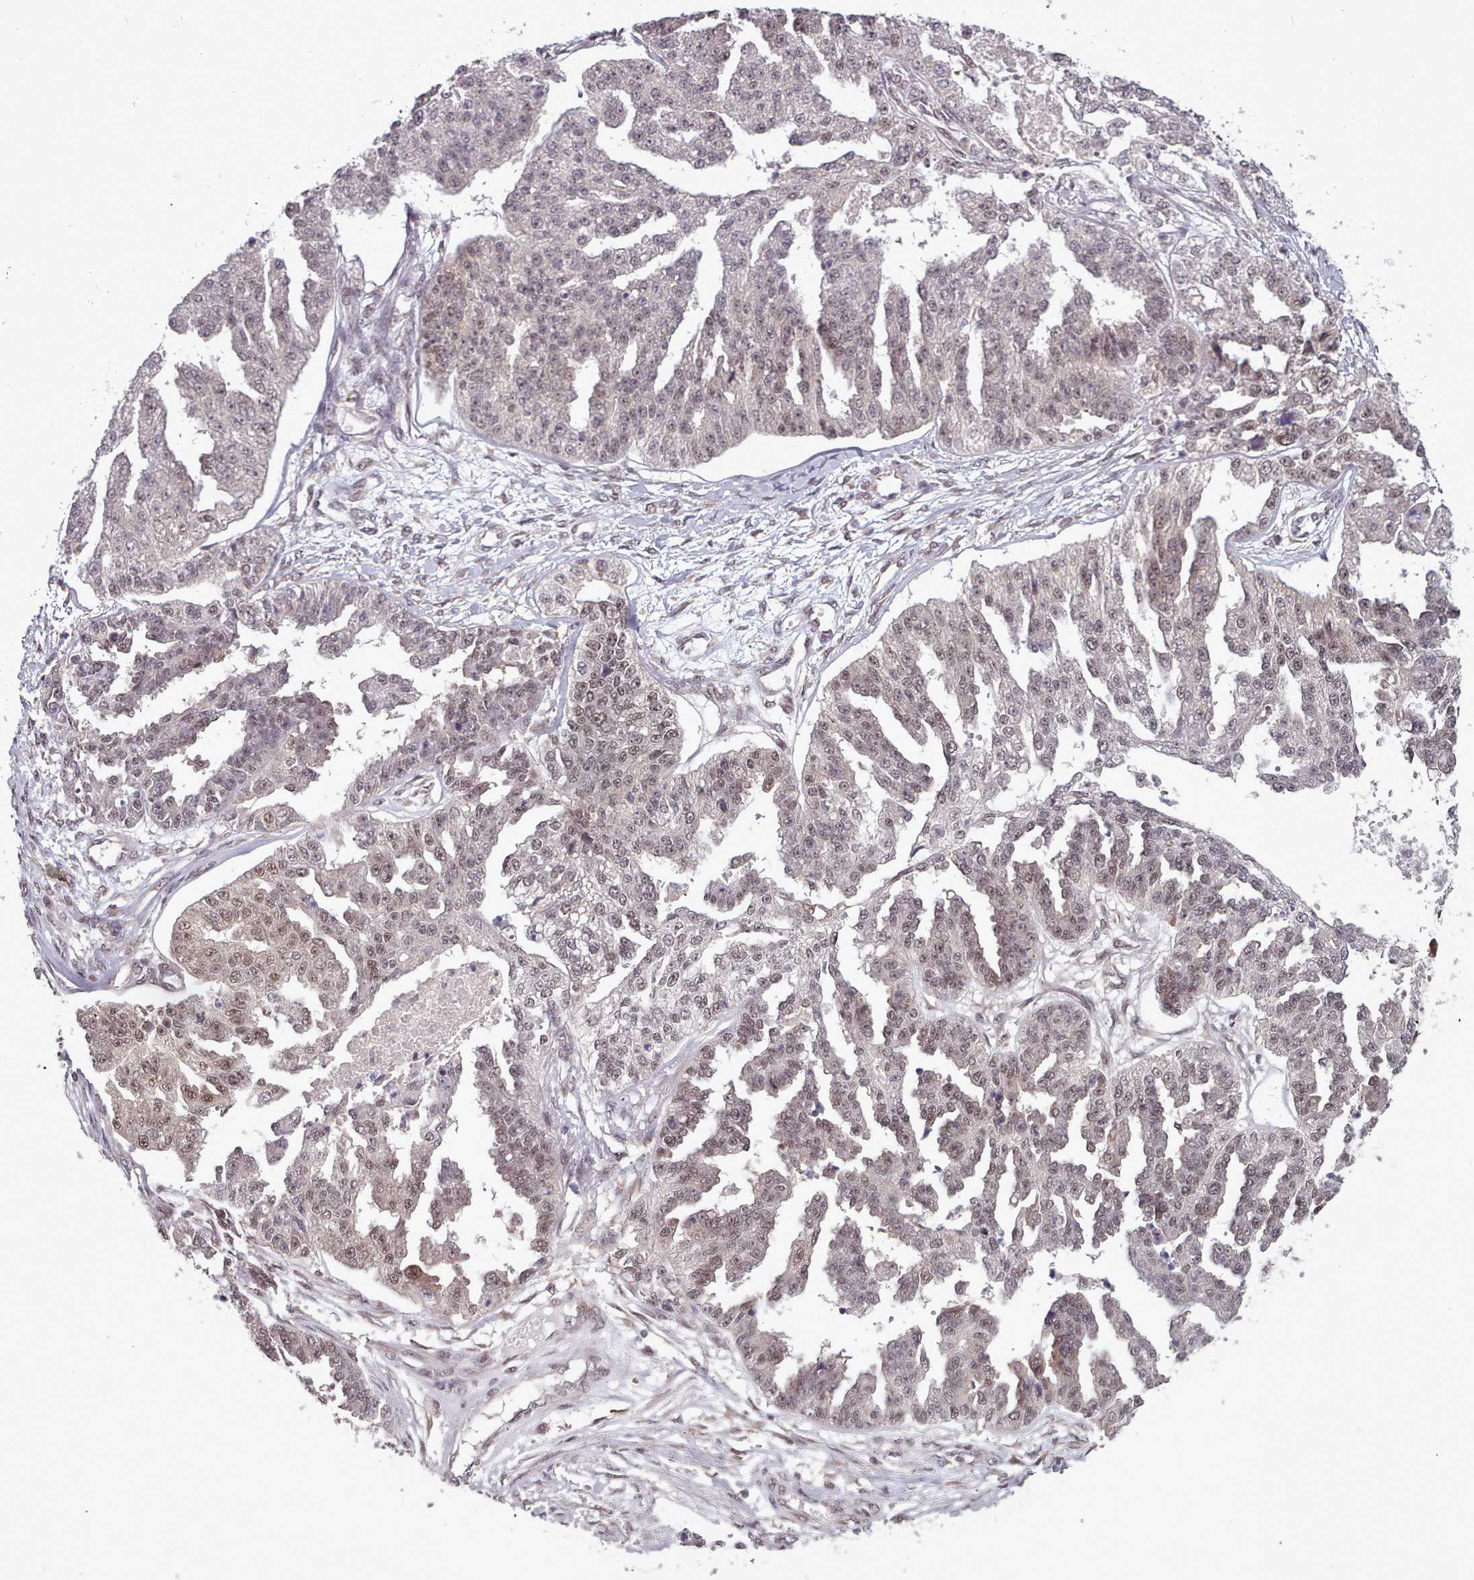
{"staining": {"intensity": "weak", "quantity": "25%-75%", "location": "nuclear"}, "tissue": "ovarian cancer", "cell_type": "Tumor cells", "image_type": "cancer", "snomed": [{"axis": "morphology", "description": "Cystadenocarcinoma, serous, NOS"}, {"axis": "topography", "description": "Ovary"}], "caption": "Serous cystadenocarcinoma (ovarian) stained for a protein (brown) displays weak nuclear positive positivity in approximately 25%-75% of tumor cells.", "gene": "DHX8", "patient": {"sex": "female", "age": 58}}